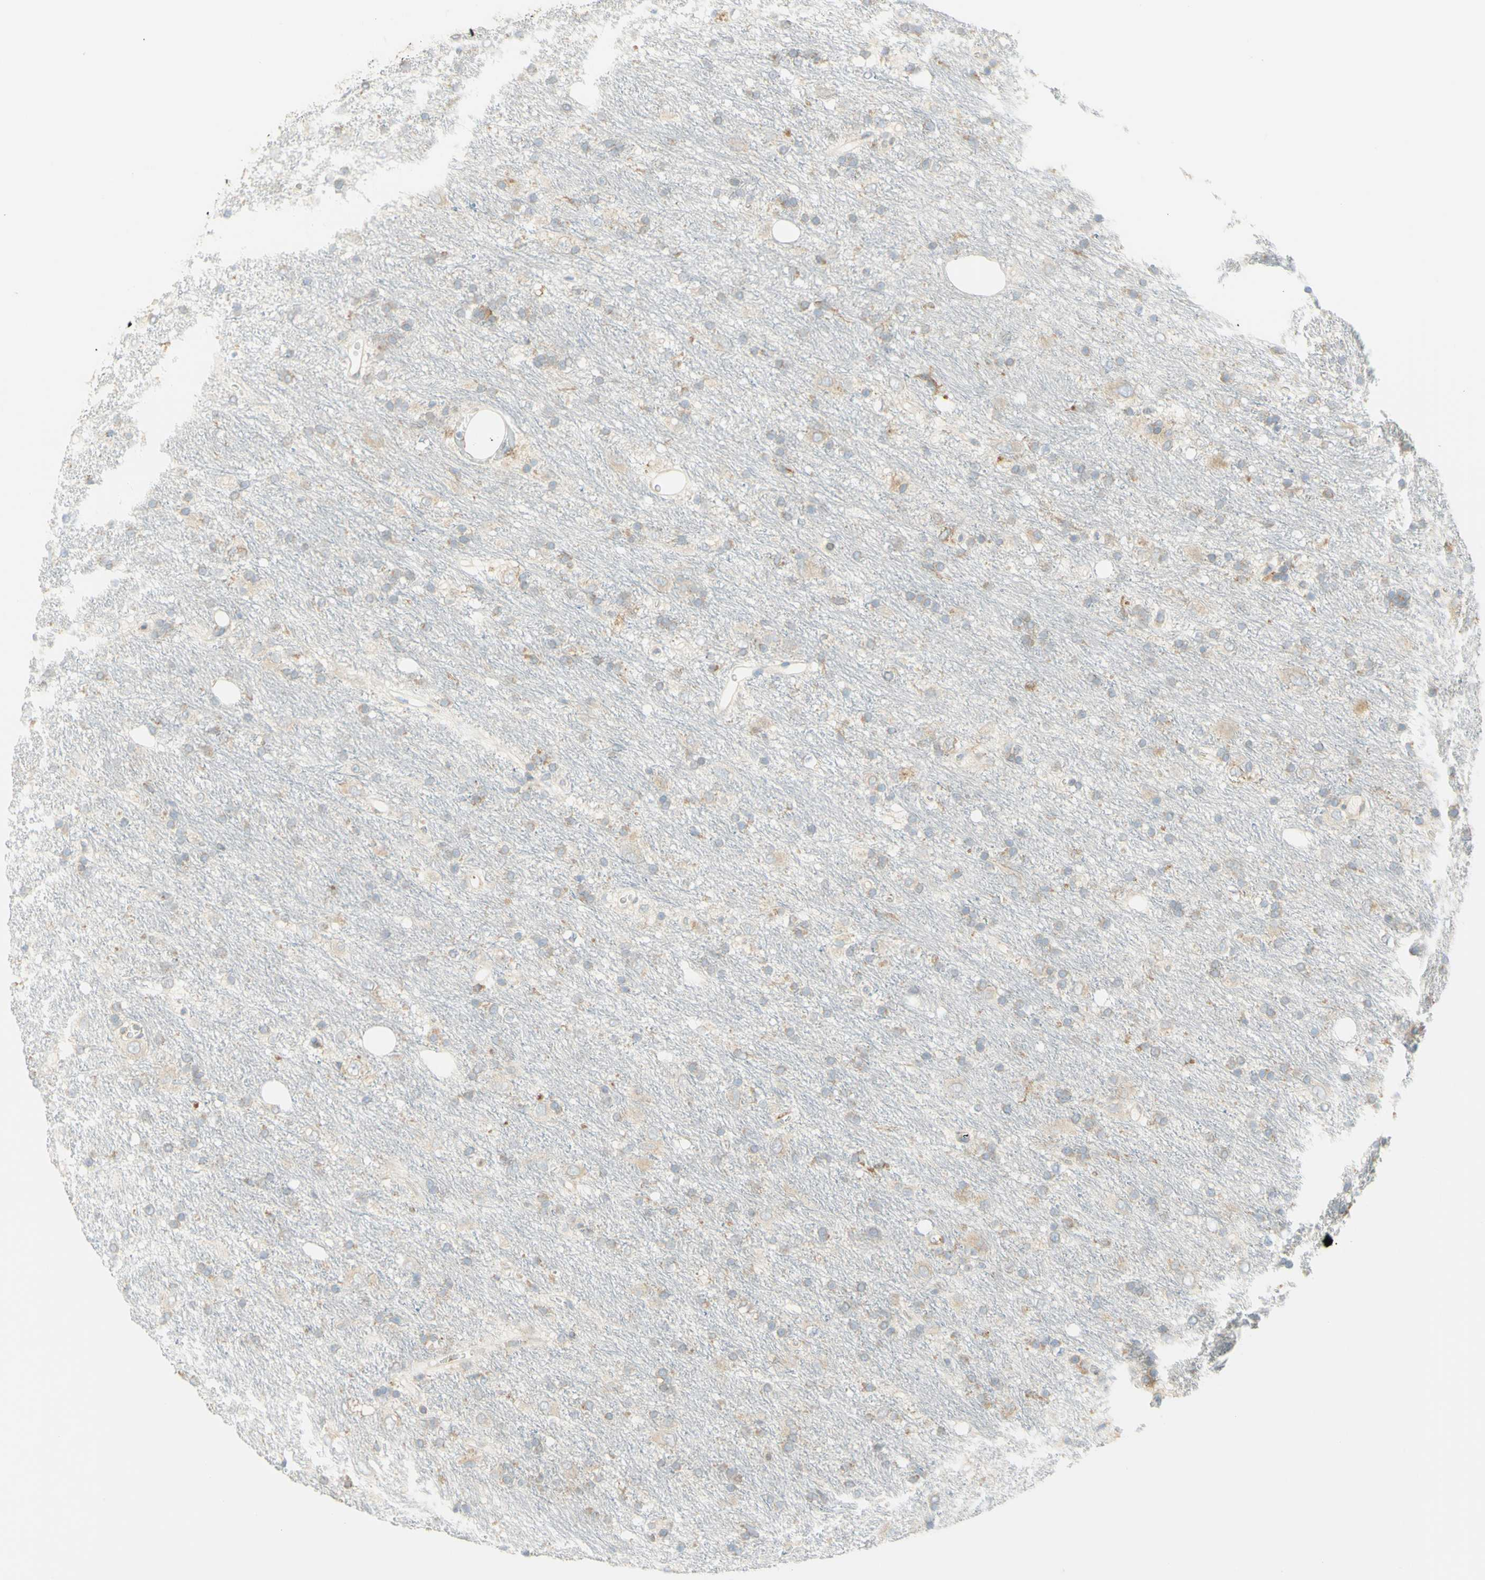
{"staining": {"intensity": "weak", "quantity": "25%-75%", "location": "cytoplasmic/membranous"}, "tissue": "glioma", "cell_type": "Tumor cells", "image_type": "cancer", "snomed": [{"axis": "morphology", "description": "Glioma, malignant, Low grade"}, {"axis": "topography", "description": "Brain"}], "caption": "Tumor cells show low levels of weak cytoplasmic/membranous staining in approximately 25%-75% of cells in malignant low-grade glioma.", "gene": "MANF", "patient": {"sex": "male", "age": 77}}